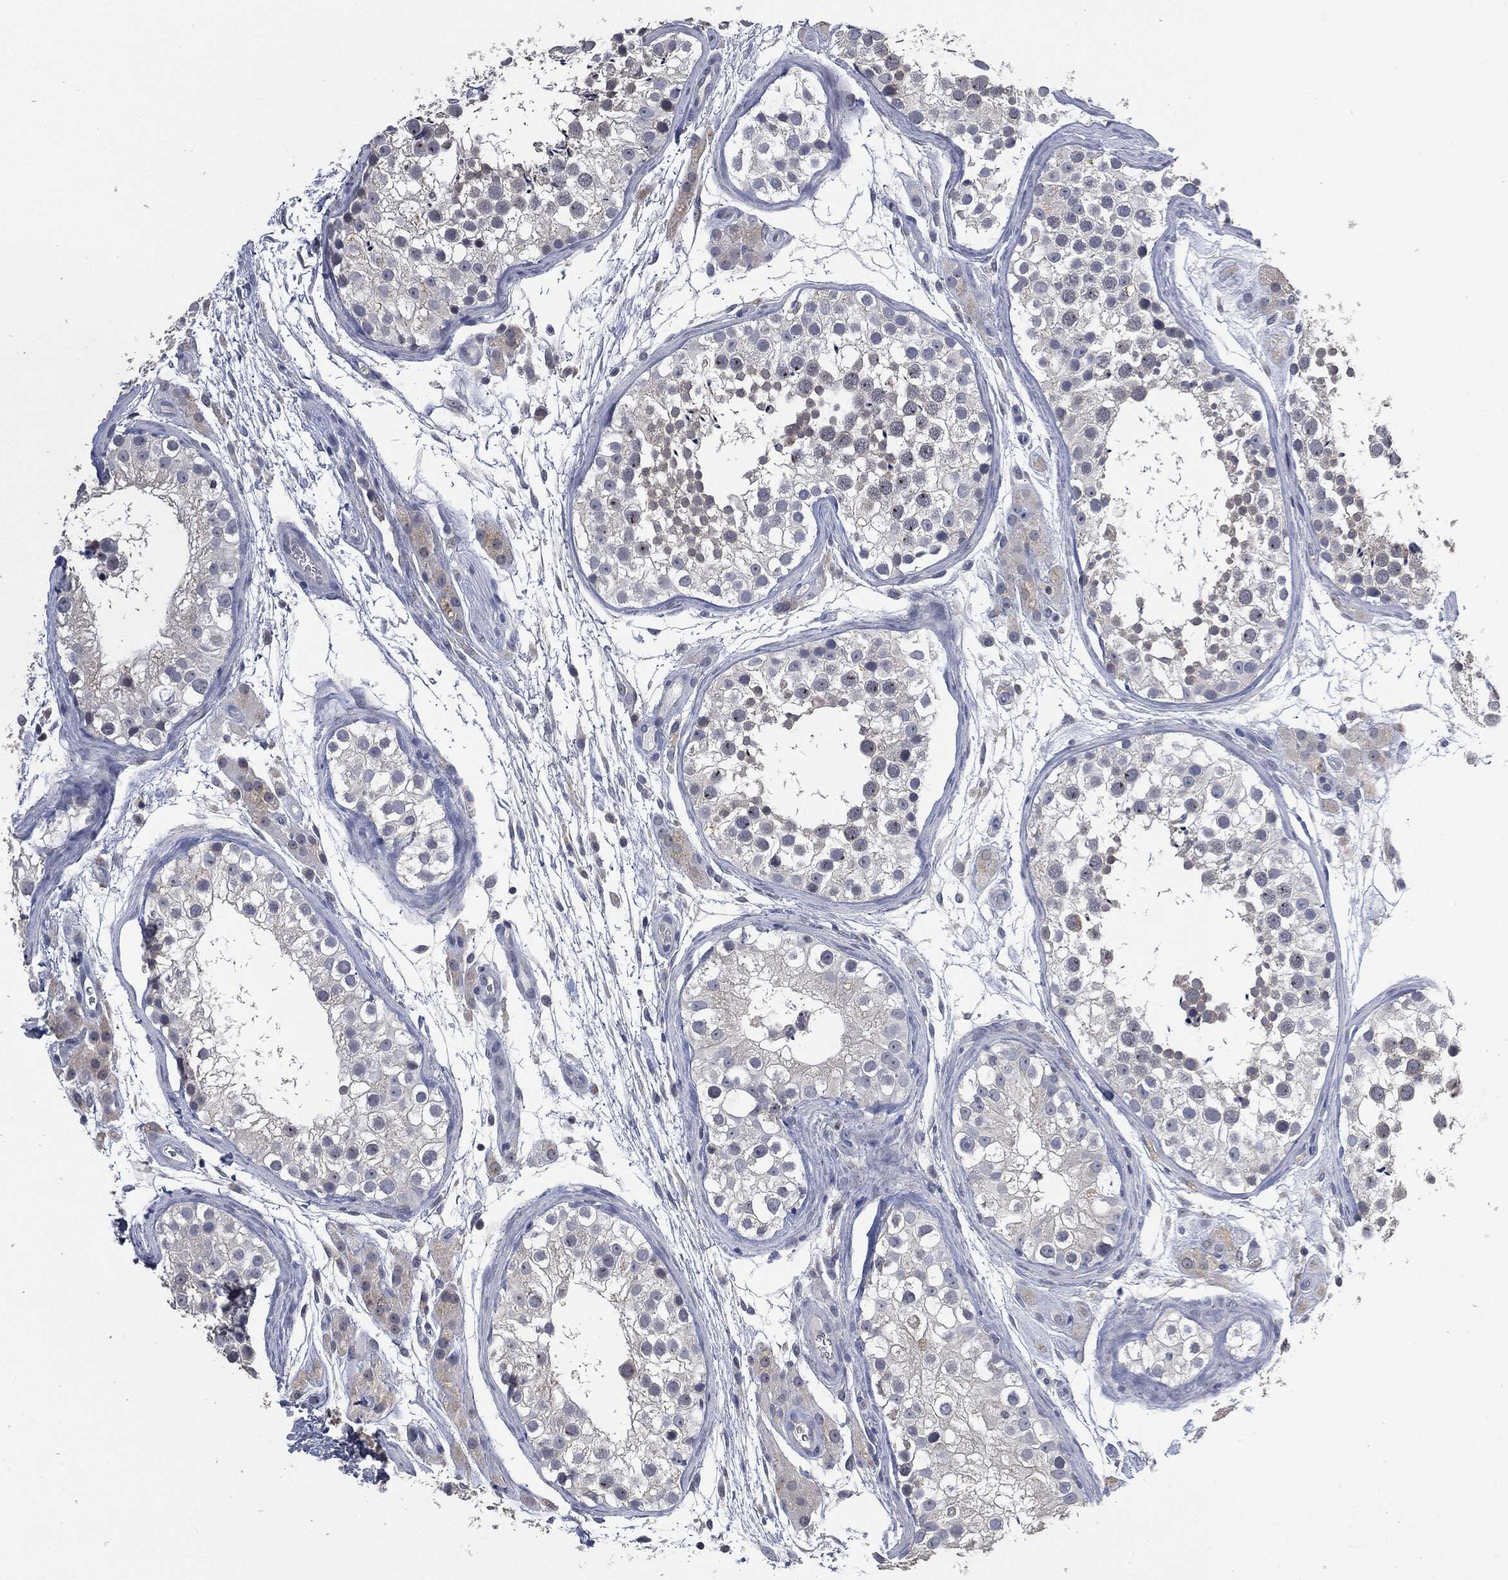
{"staining": {"intensity": "negative", "quantity": "none", "location": "none"}, "tissue": "testis", "cell_type": "Cells in seminiferous ducts", "image_type": "normal", "snomed": [{"axis": "morphology", "description": "Normal tissue, NOS"}, {"axis": "topography", "description": "Testis"}], "caption": "Human testis stained for a protein using immunohistochemistry (IHC) reveals no expression in cells in seminiferous ducts.", "gene": "IL1RN", "patient": {"sex": "male", "age": 31}}